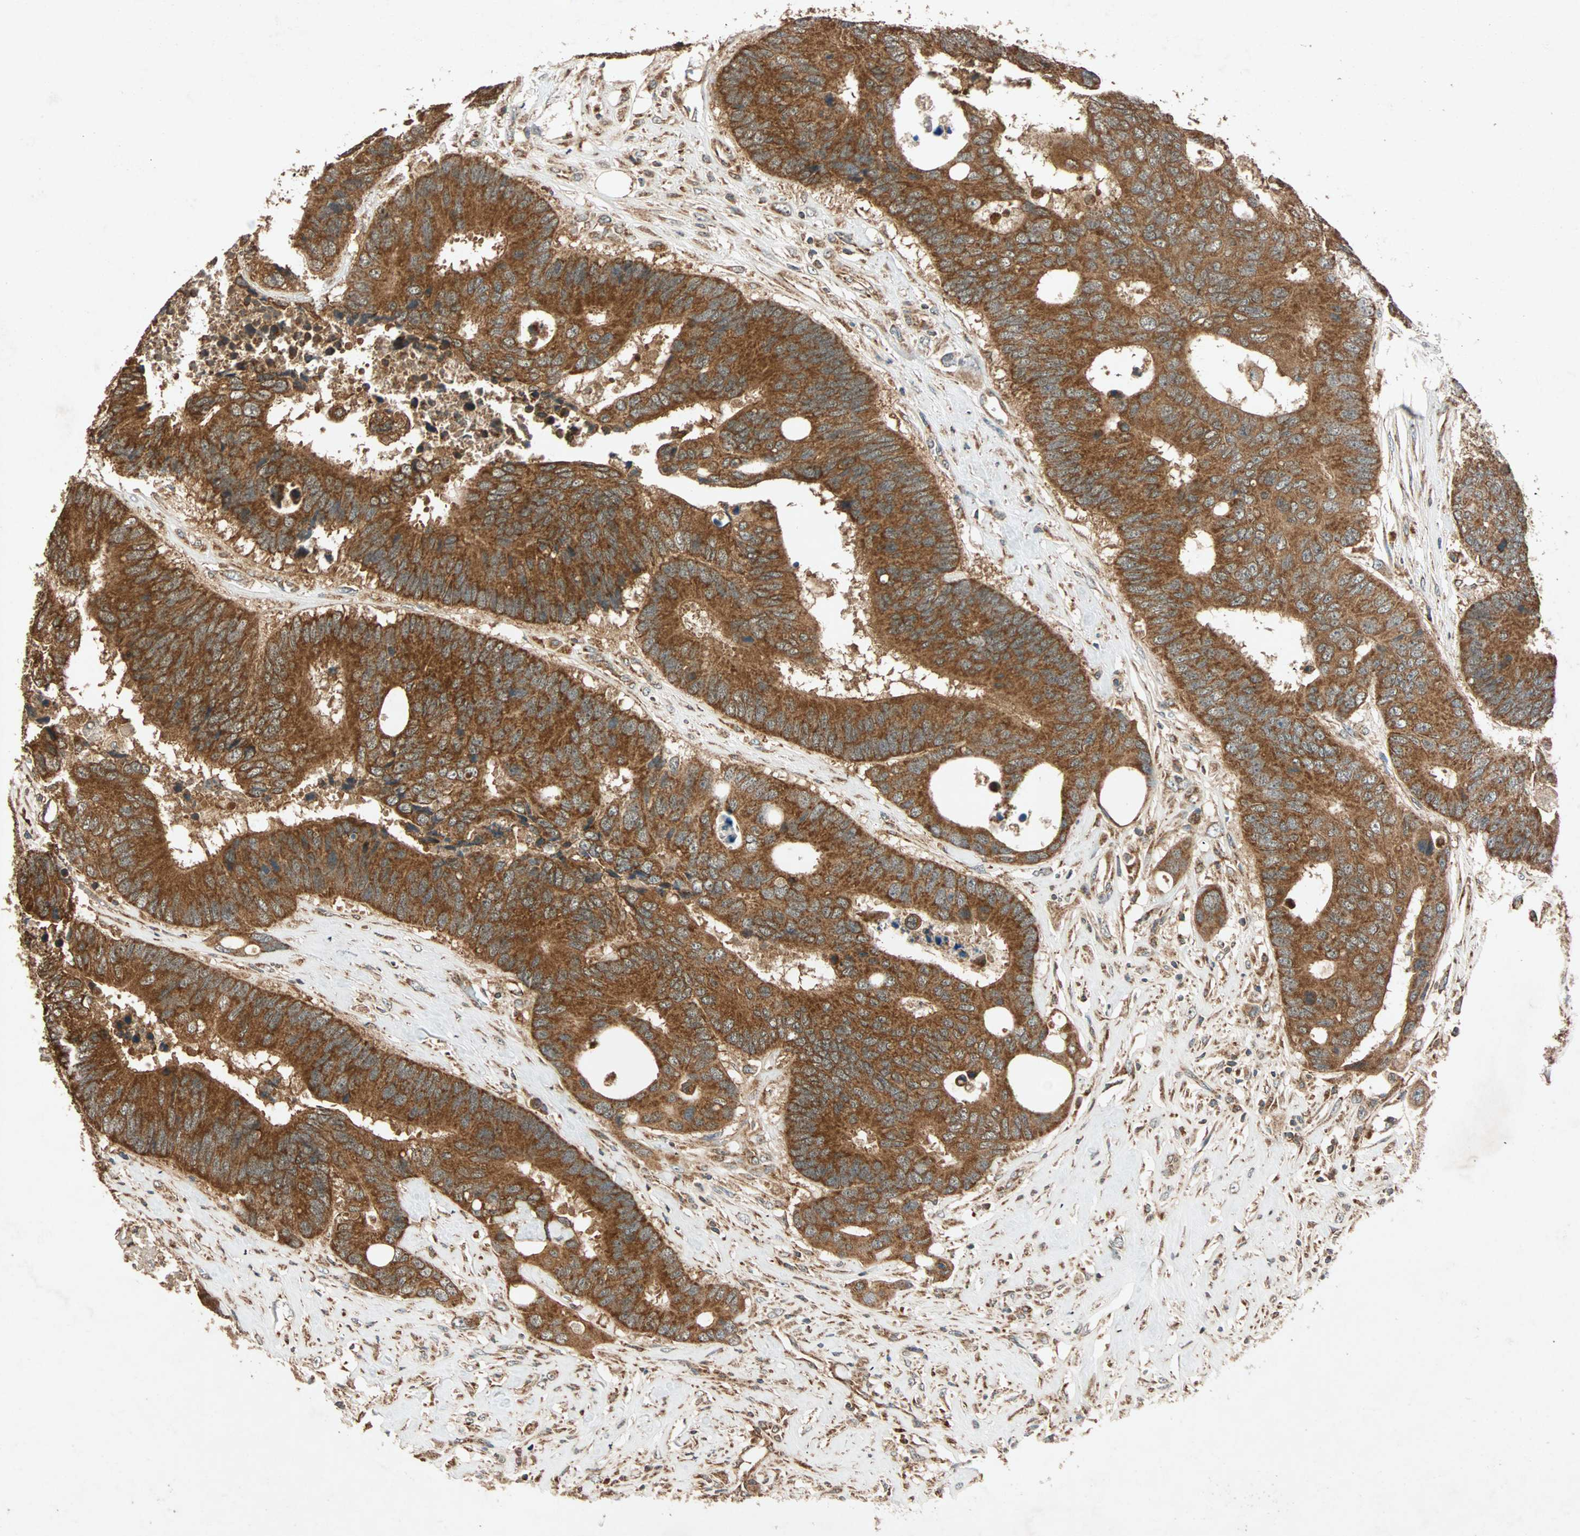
{"staining": {"intensity": "strong", "quantity": ">75%", "location": "cytoplasmic/membranous"}, "tissue": "colorectal cancer", "cell_type": "Tumor cells", "image_type": "cancer", "snomed": [{"axis": "morphology", "description": "Adenocarcinoma, NOS"}, {"axis": "topography", "description": "Rectum"}], "caption": "There is high levels of strong cytoplasmic/membranous positivity in tumor cells of colorectal cancer (adenocarcinoma), as demonstrated by immunohistochemical staining (brown color).", "gene": "MAPK1", "patient": {"sex": "male", "age": 55}}